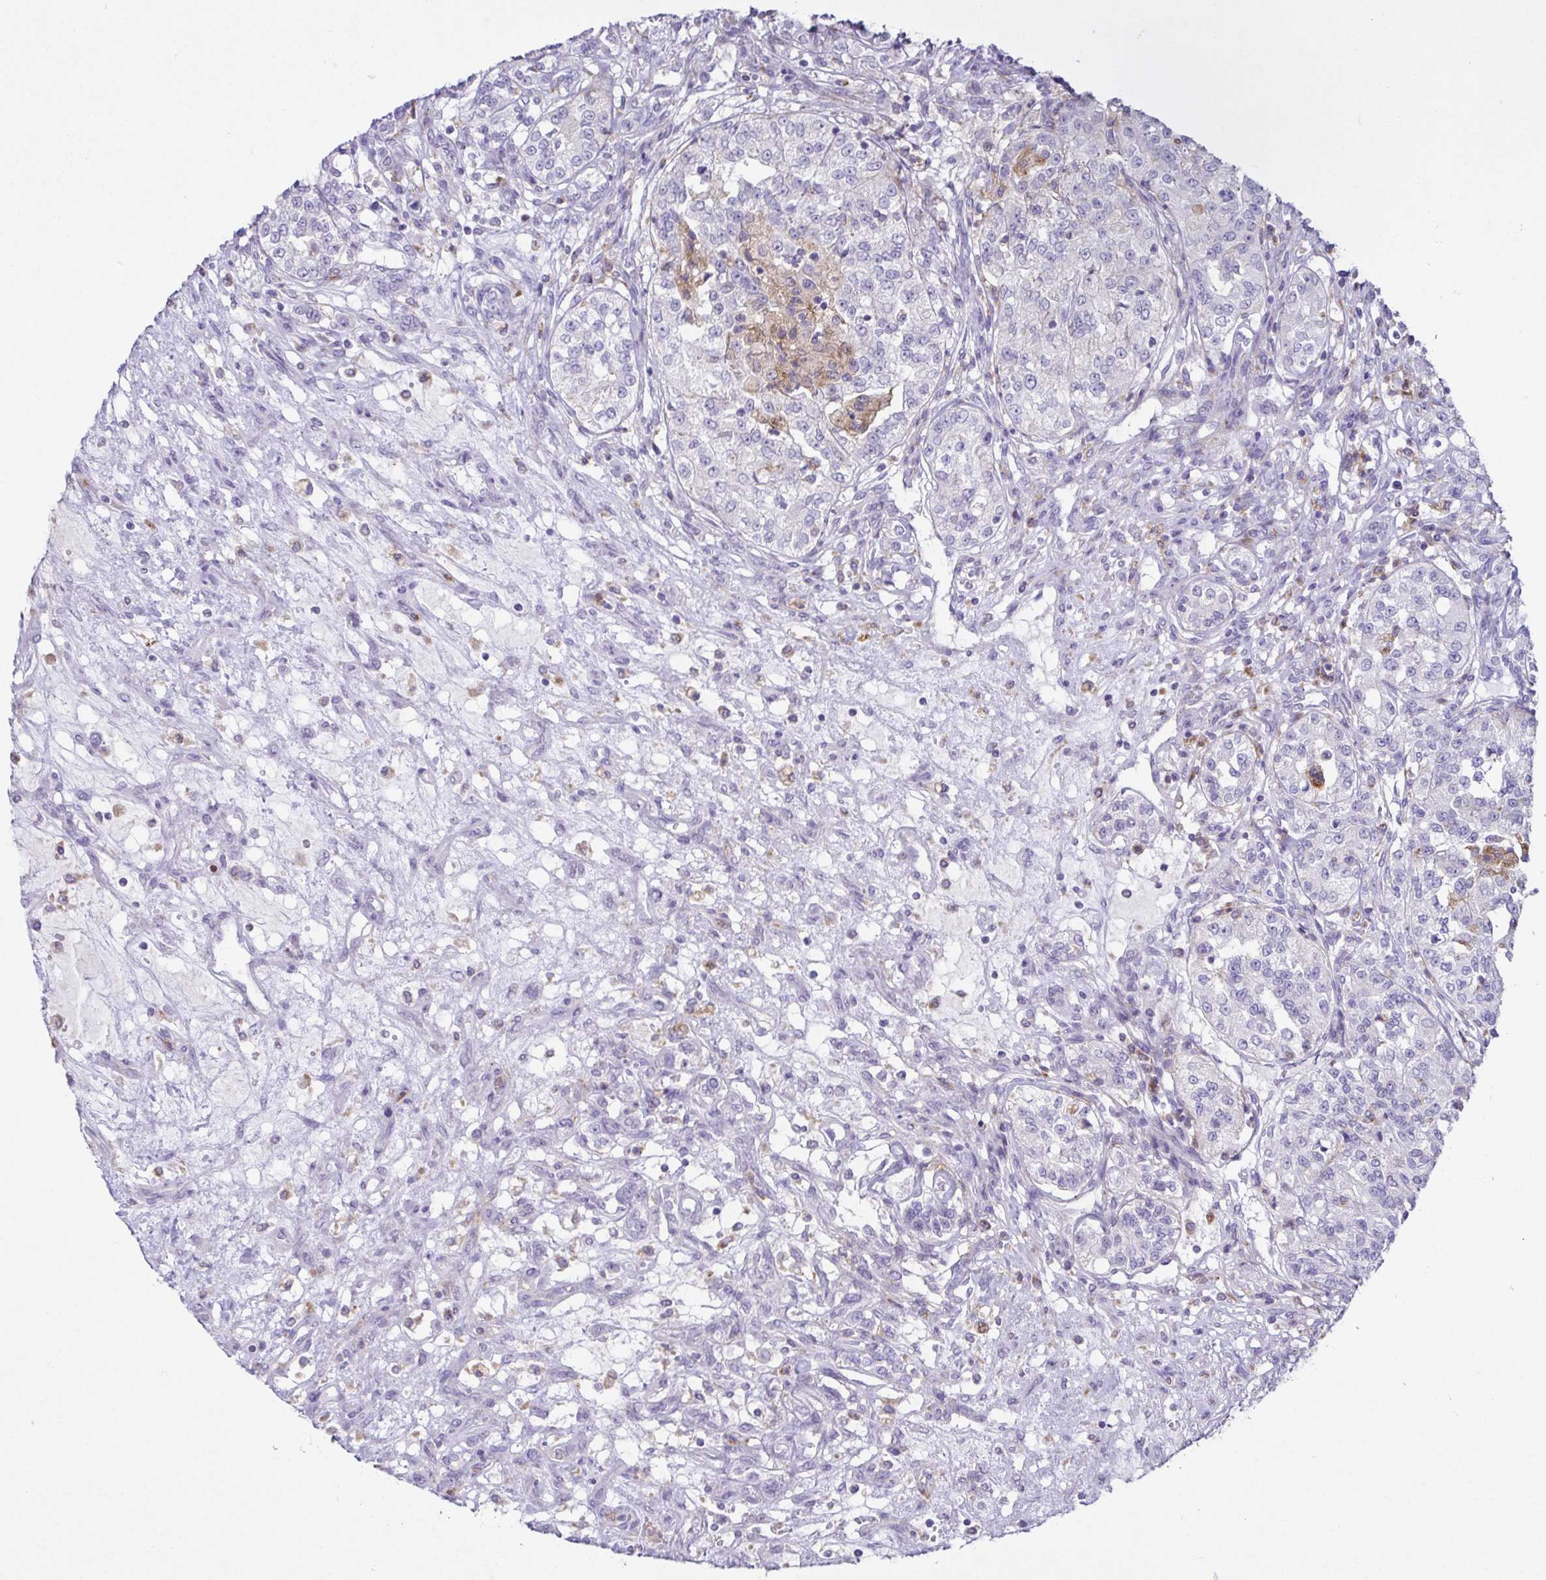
{"staining": {"intensity": "negative", "quantity": "none", "location": "none"}, "tissue": "renal cancer", "cell_type": "Tumor cells", "image_type": "cancer", "snomed": [{"axis": "morphology", "description": "Adenocarcinoma, NOS"}, {"axis": "topography", "description": "Kidney"}], "caption": "Adenocarcinoma (renal) stained for a protein using immunohistochemistry (IHC) reveals no expression tumor cells.", "gene": "ATP6V1G2", "patient": {"sex": "female", "age": 63}}